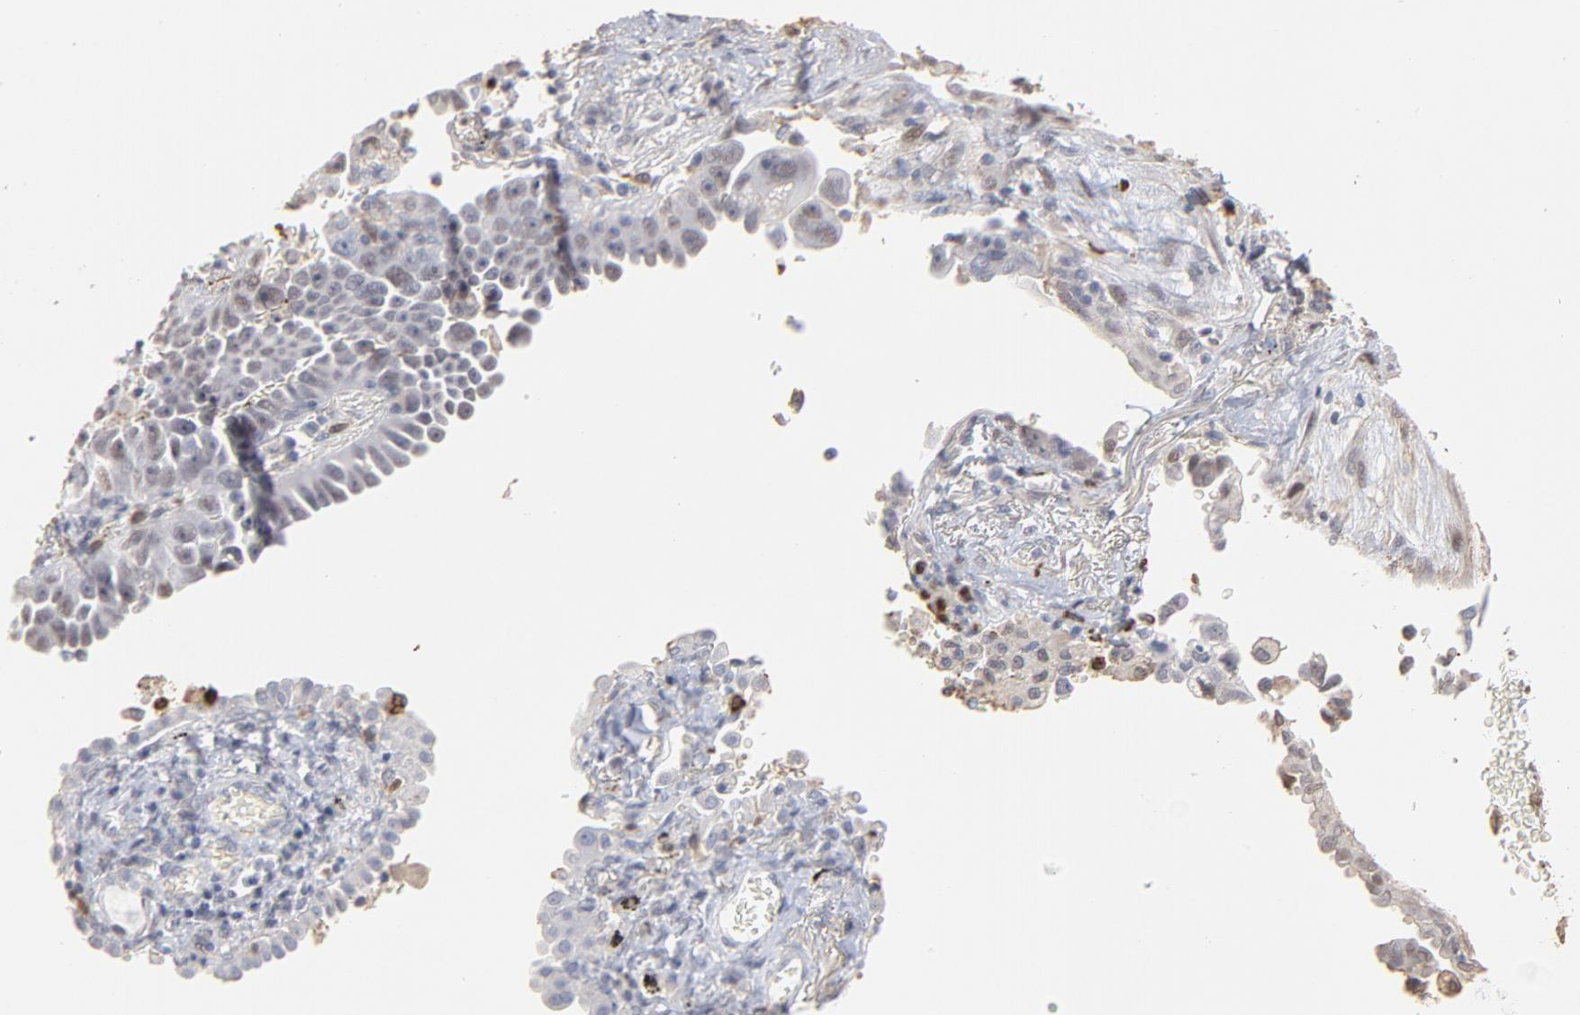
{"staining": {"intensity": "weak", "quantity": "25%-75%", "location": "nuclear"}, "tissue": "lung cancer", "cell_type": "Tumor cells", "image_type": "cancer", "snomed": [{"axis": "morphology", "description": "Adenocarcinoma, NOS"}, {"axis": "topography", "description": "Lung"}], "caption": "IHC staining of adenocarcinoma (lung), which exhibits low levels of weak nuclear expression in approximately 25%-75% of tumor cells indicating weak nuclear protein expression. The staining was performed using DAB (brown) for protein detection and nuclei were counterstained in hematoxylin (blue).", "gene": "PNMA1", "patient": {"sex": "female", "age": 64}}